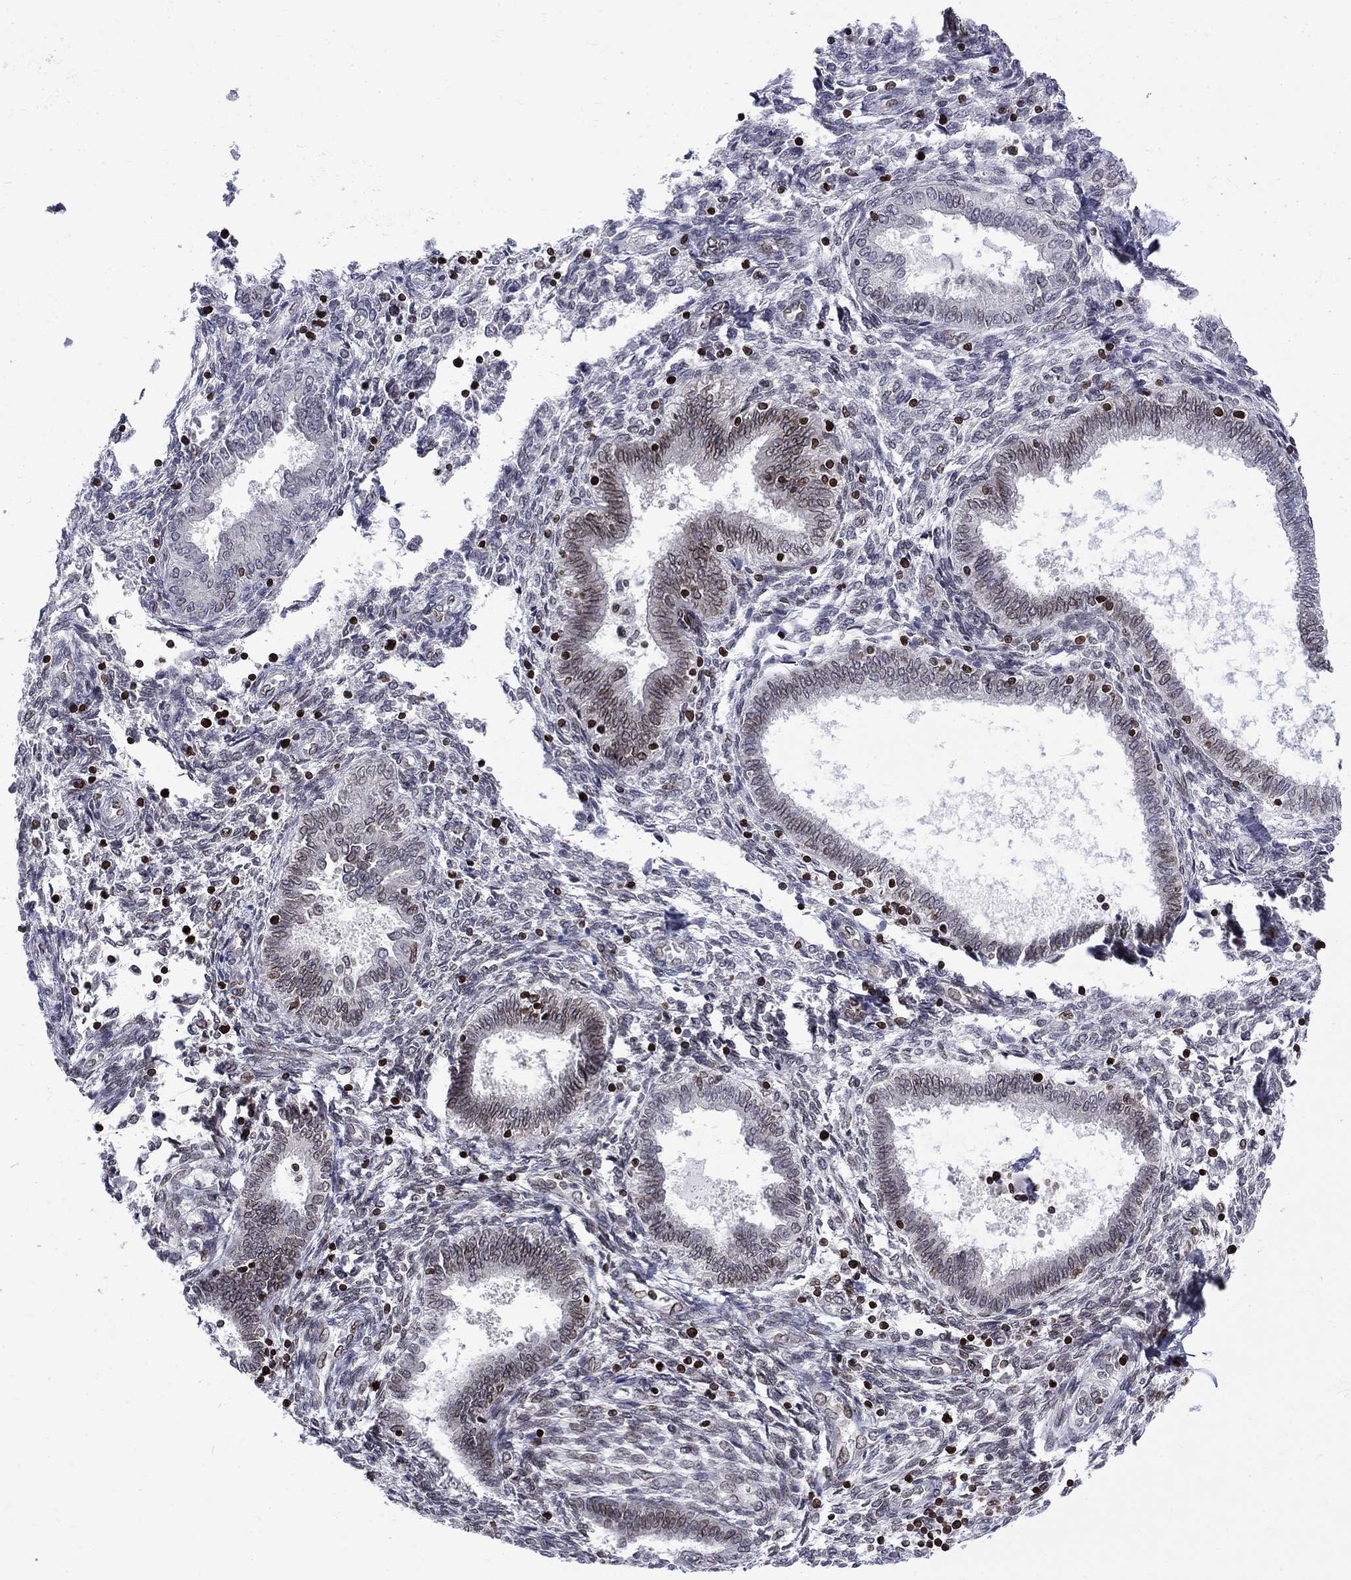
{"staining": {"intensity": "negative", "quantity": "none", "location": "none"}, "tissue": "endometrium", "cell_type": "Cells in endometrial stroma", "image_type": "normal", "snomed": [{"axis": "morphology", "description": "Normal tissue, NOS"}, {"axis": "topography", "description": "Endometrium"}], "caption": "A high-resolution histopathology image shows immunohistochemistry (IHC) staining of benign endometrium, which reveals no significant staining in cells in endometrial stroma.", "gene": "SLA", "patient": {"sex": "female", "age": 42}}